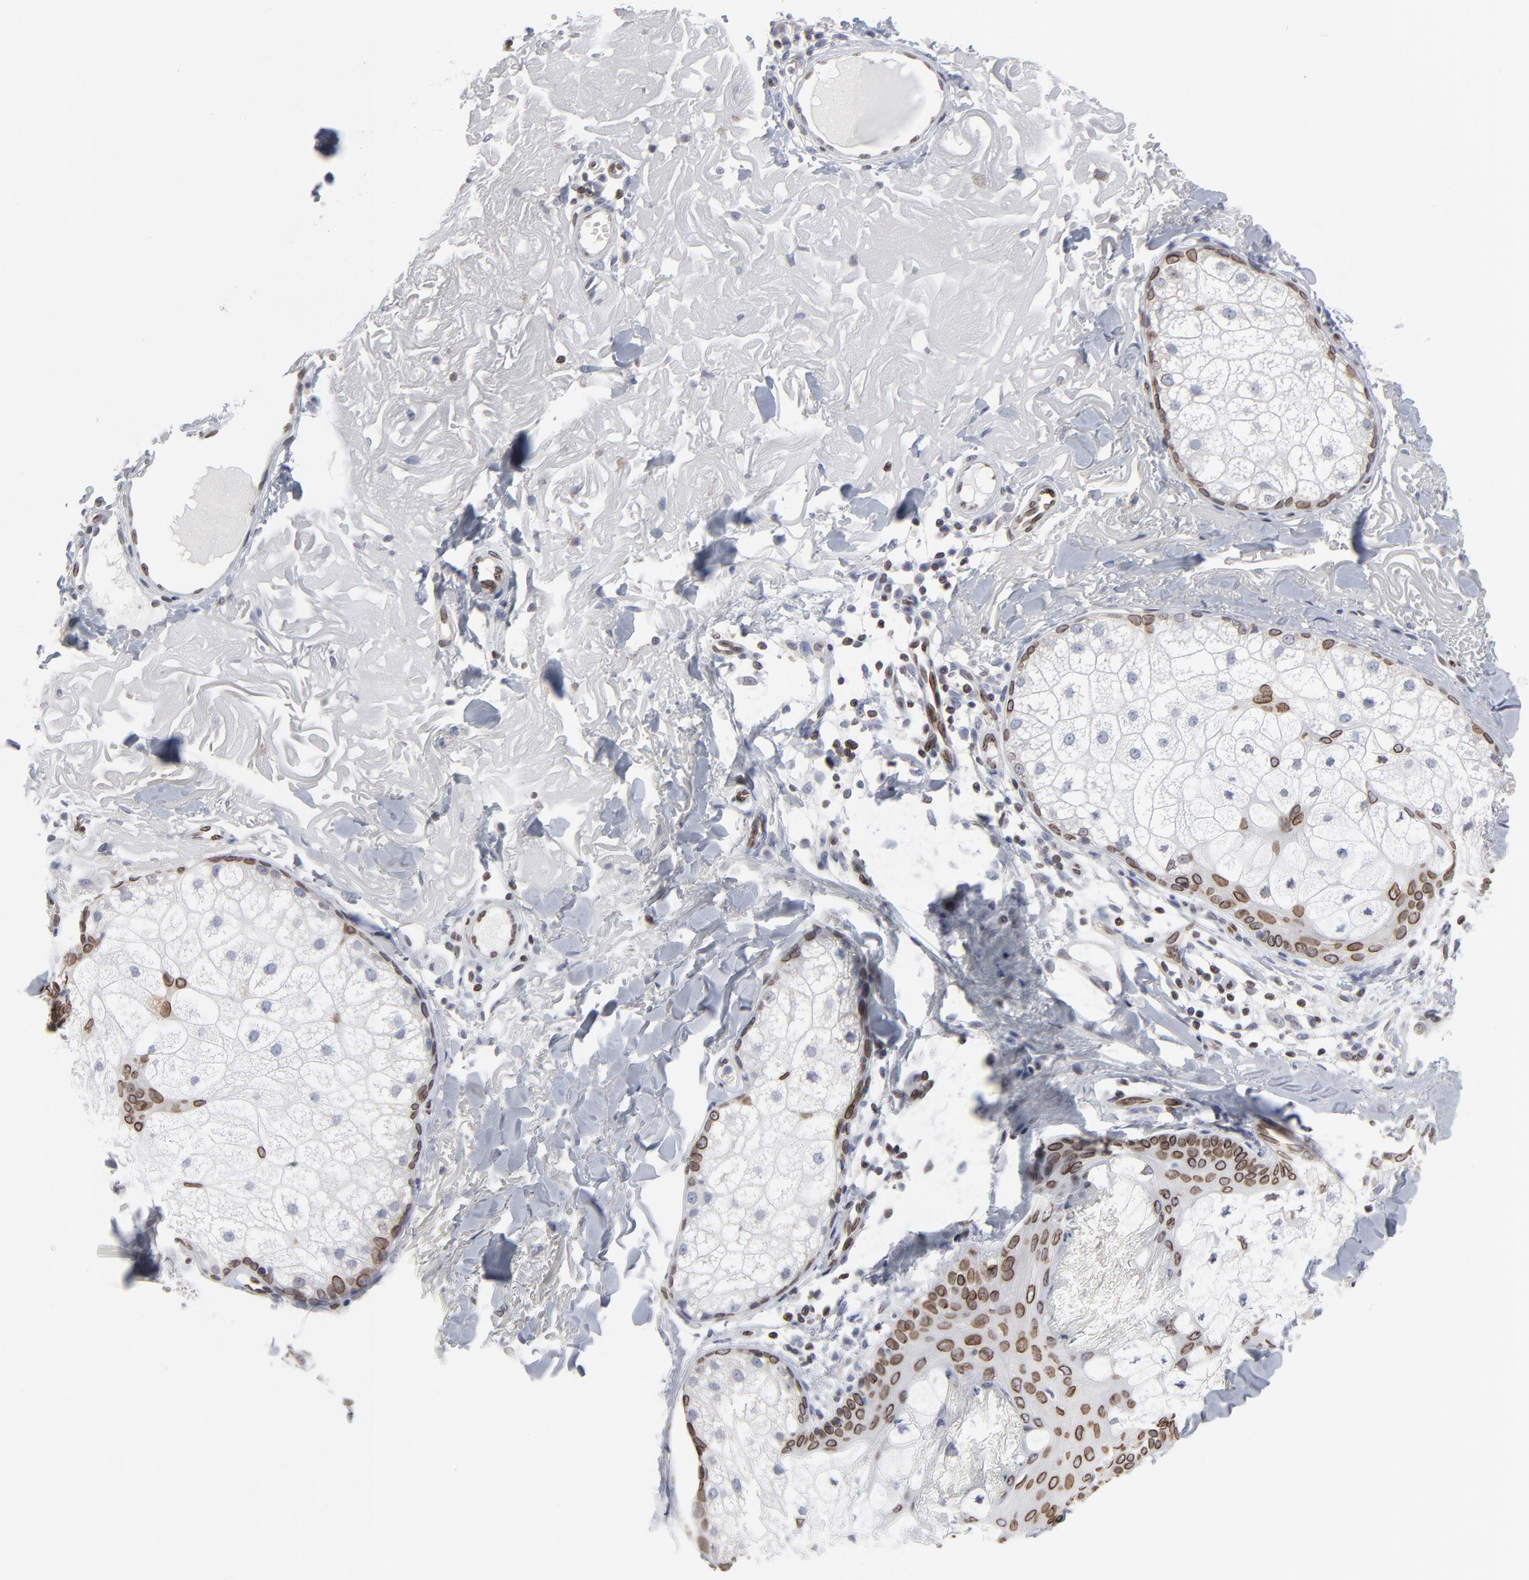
{"staining": {"intensity": "moderate", "quantity": ">75%", "location": "cytoplasmic/membranous,nuclear"}, "tissue": "skin cancer", "cell_type": "Tumor cells", "image_type": "cancer", "snomed": [{"axis": "morphology", "description": "Basal cell carcinoma"}, {"axis": "topography", "description": "Skin"}], "caption": "Skin cancer (basal cell carcinoma) stained for a protein (brown) exhibits moderate cytoplasmic/membranous and nuclear positive staining in about >75% of tumor cells.", "gene": "SYNE2", "patient": {"sex": "male", "age": 74}}